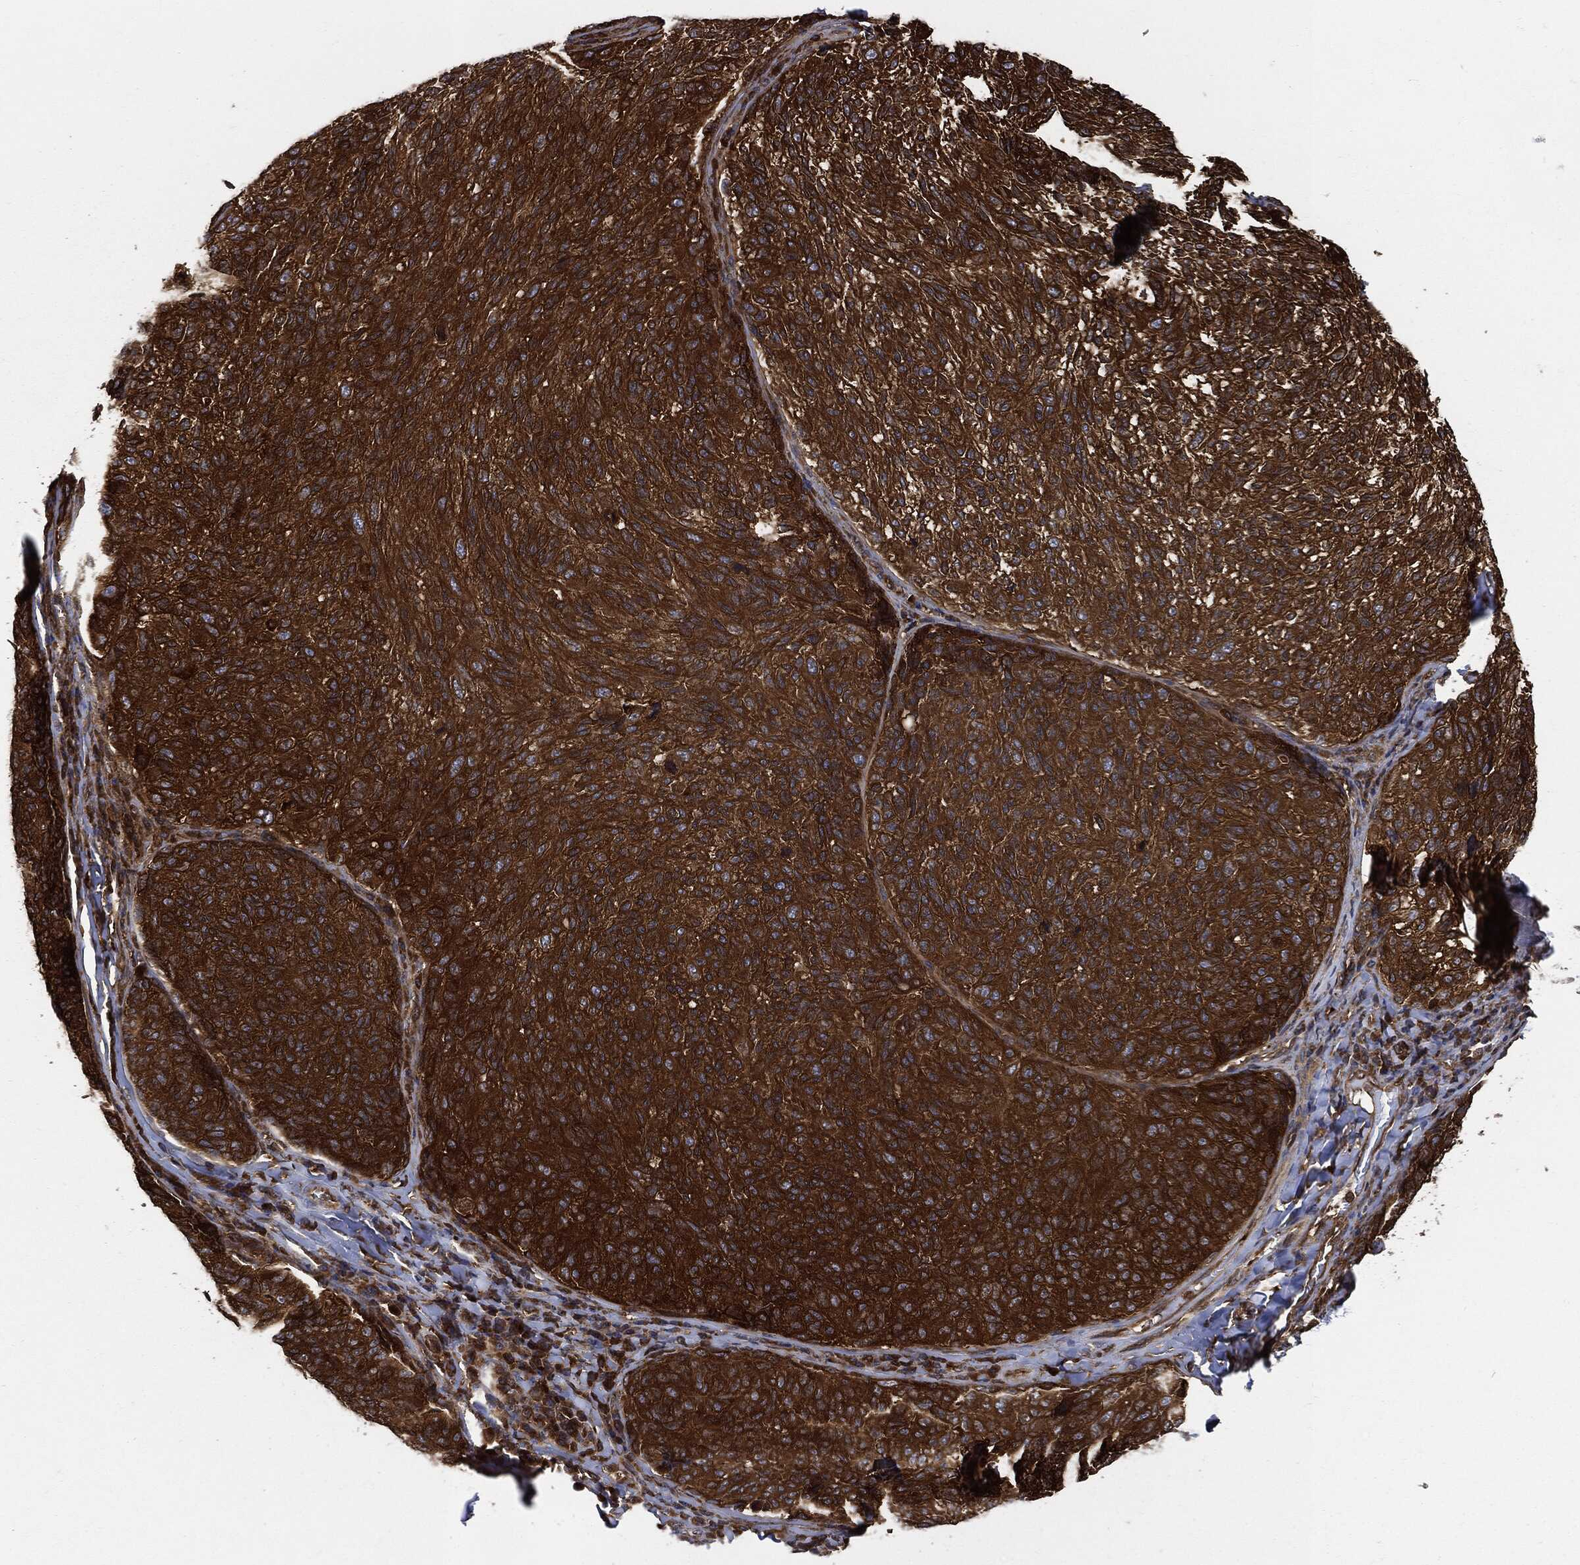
{"staining": {"intensity": "strong", "quantity": ">75%", "location": "cytoplasmic/membranous"}, "tissue": "melanoma", "cell_type": "Tumor cells", "image_type": "cancer", "snomed": [{"axis": "morphology", "description": "Malignant melanoma, NOS"}, {"axis": "topography", "description": "Skin"}], "caption": "Immunohistochemical staining of malignant melanoma displays strong cytoplasmic/membranous protein staining in approximately >75% of tumor cells. (brown staining indicates protein expression, while blue staining denotes nuclei).", "gene": "XPNPEP1", "patient": {"sex": "female", "age": 73}}